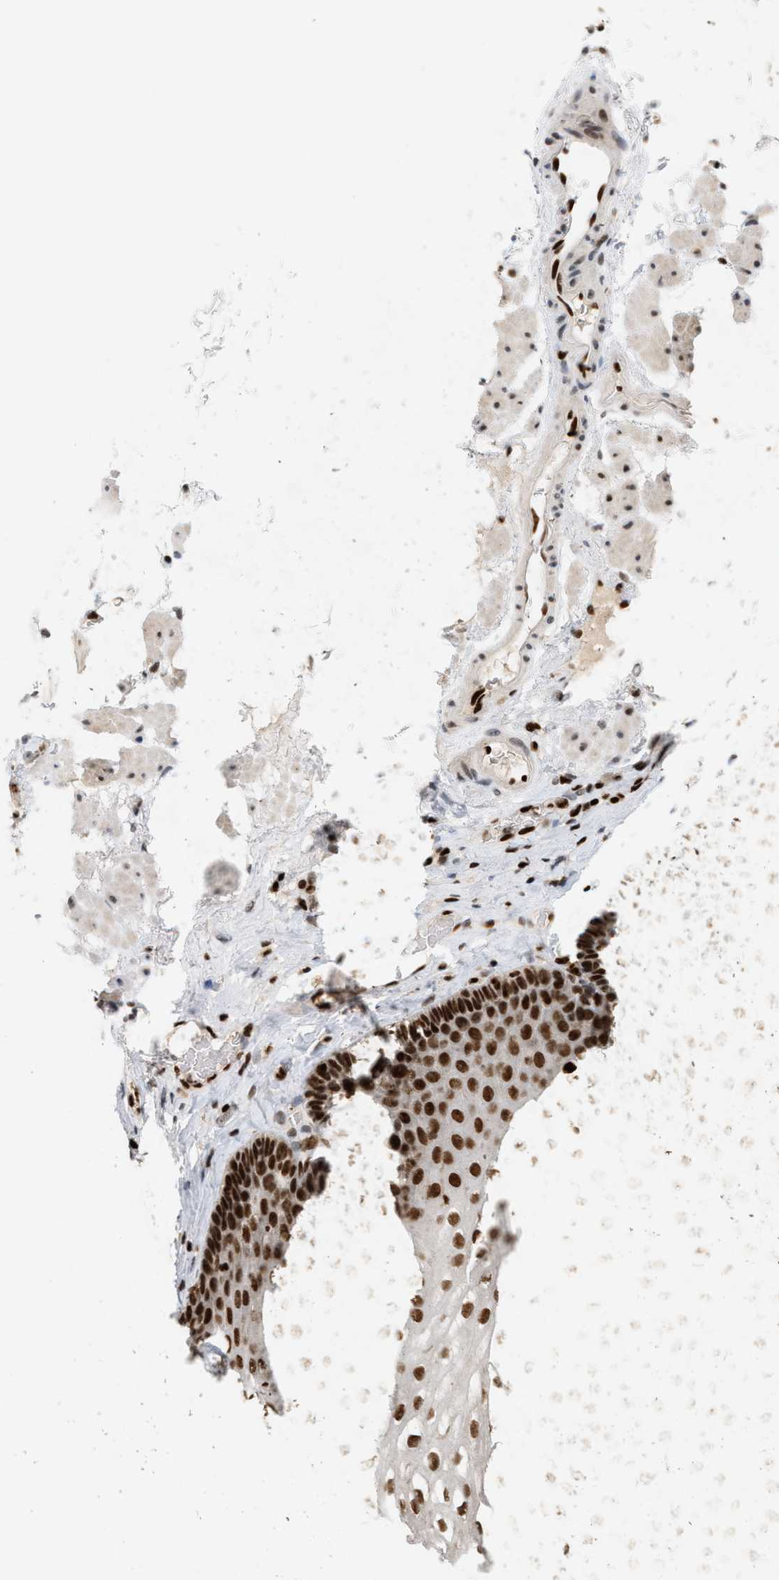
{"staining": {"intensity": "strong", "quantity": ">75%", "location": "nuclear"}, "tissue": "esophagus", "cell_type": "Squamous epithelial cells", "image_type": "normal", "snomed": [{"axis": "morphology", "description": "Normal tissue, NOS"}, {"axis": "topography", "description": "Esophagus"}], "caption": "Benign esophagus shows strong nuclear positivity in about >75% of squamous epithelial cells, visualized by immunohistochemistry.", "gene": "C17orf49", "patient": {"sex": "female", "age": 66}}